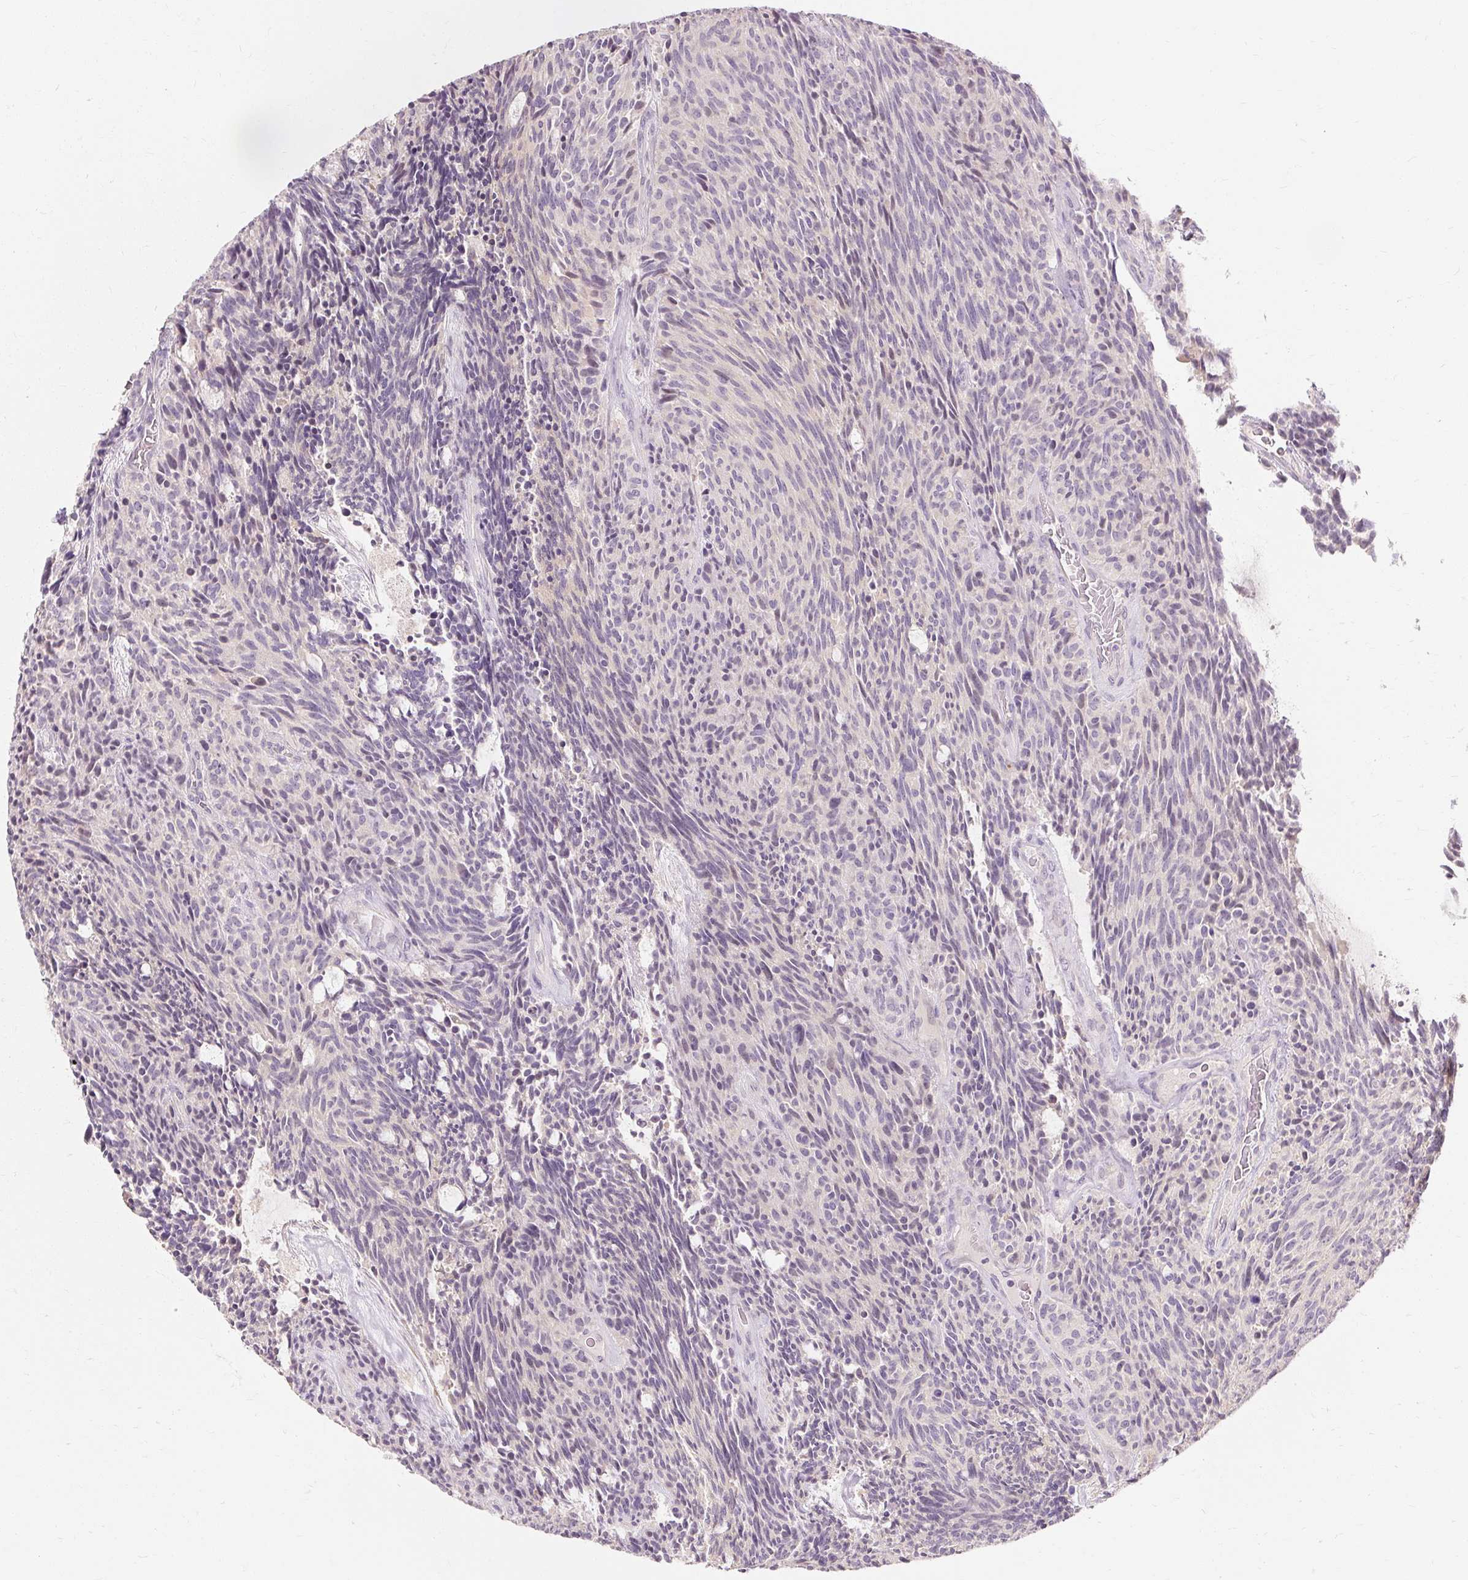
{"staining": {"intensity": "negative", "quantity": "none", "location": "none"}, "tissue": "carcinoid", "cell_type": "Tumor cells", "image_type": "cancer", "snomed": [{"axis": "morphology", "description": "Carcinoid, malignant, NOS"}, {"axis": "topography", "description": "Pancreas"}], "caption": "Carcinoid was stained to show a protein in brown. There is no significant positivity in tumor cells.", "gene": "CAPN3", "patient": {"sex": "female", "age": 54}}